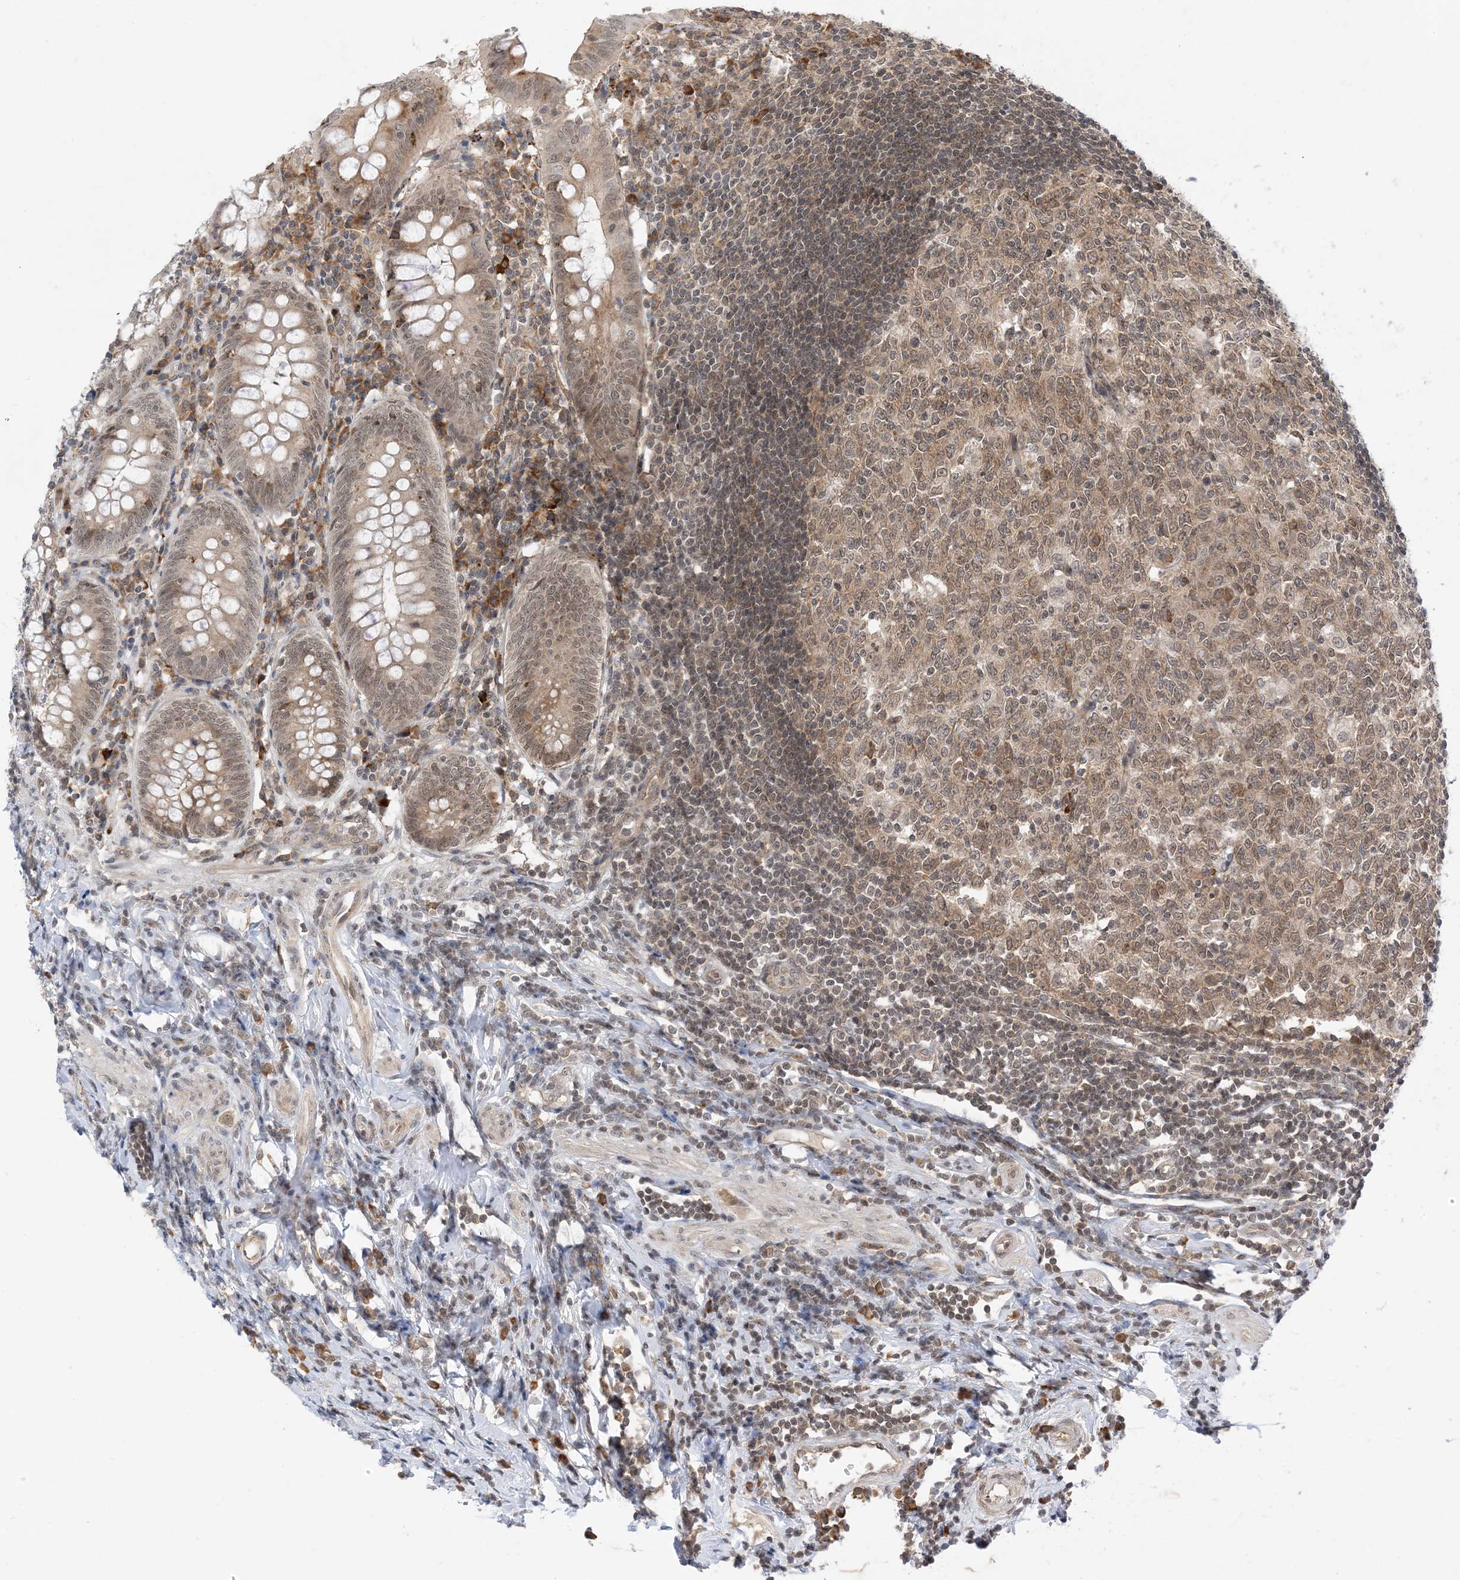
{"staining": {"intensity": "moderate", "quantity": ">75%", "location": "cytoplasmic/membranous,nuclear"}, "tissue": "appendix", "cell_type": "Glandular cells", "image_type": "normal", "snomed": [{"axis": "morphology", "description": "Normal tissue, NOS"}, {"axis": "topography", "description": "Appendix"}], "caption": "Appendix stained for a protein (brown) exhibits moderate cytoplasmic/membranous,nuclear positive expression in about >75% of glandular cells.", "gene": "METTL21A", "patient": {"sex": "female", "age": 54}}